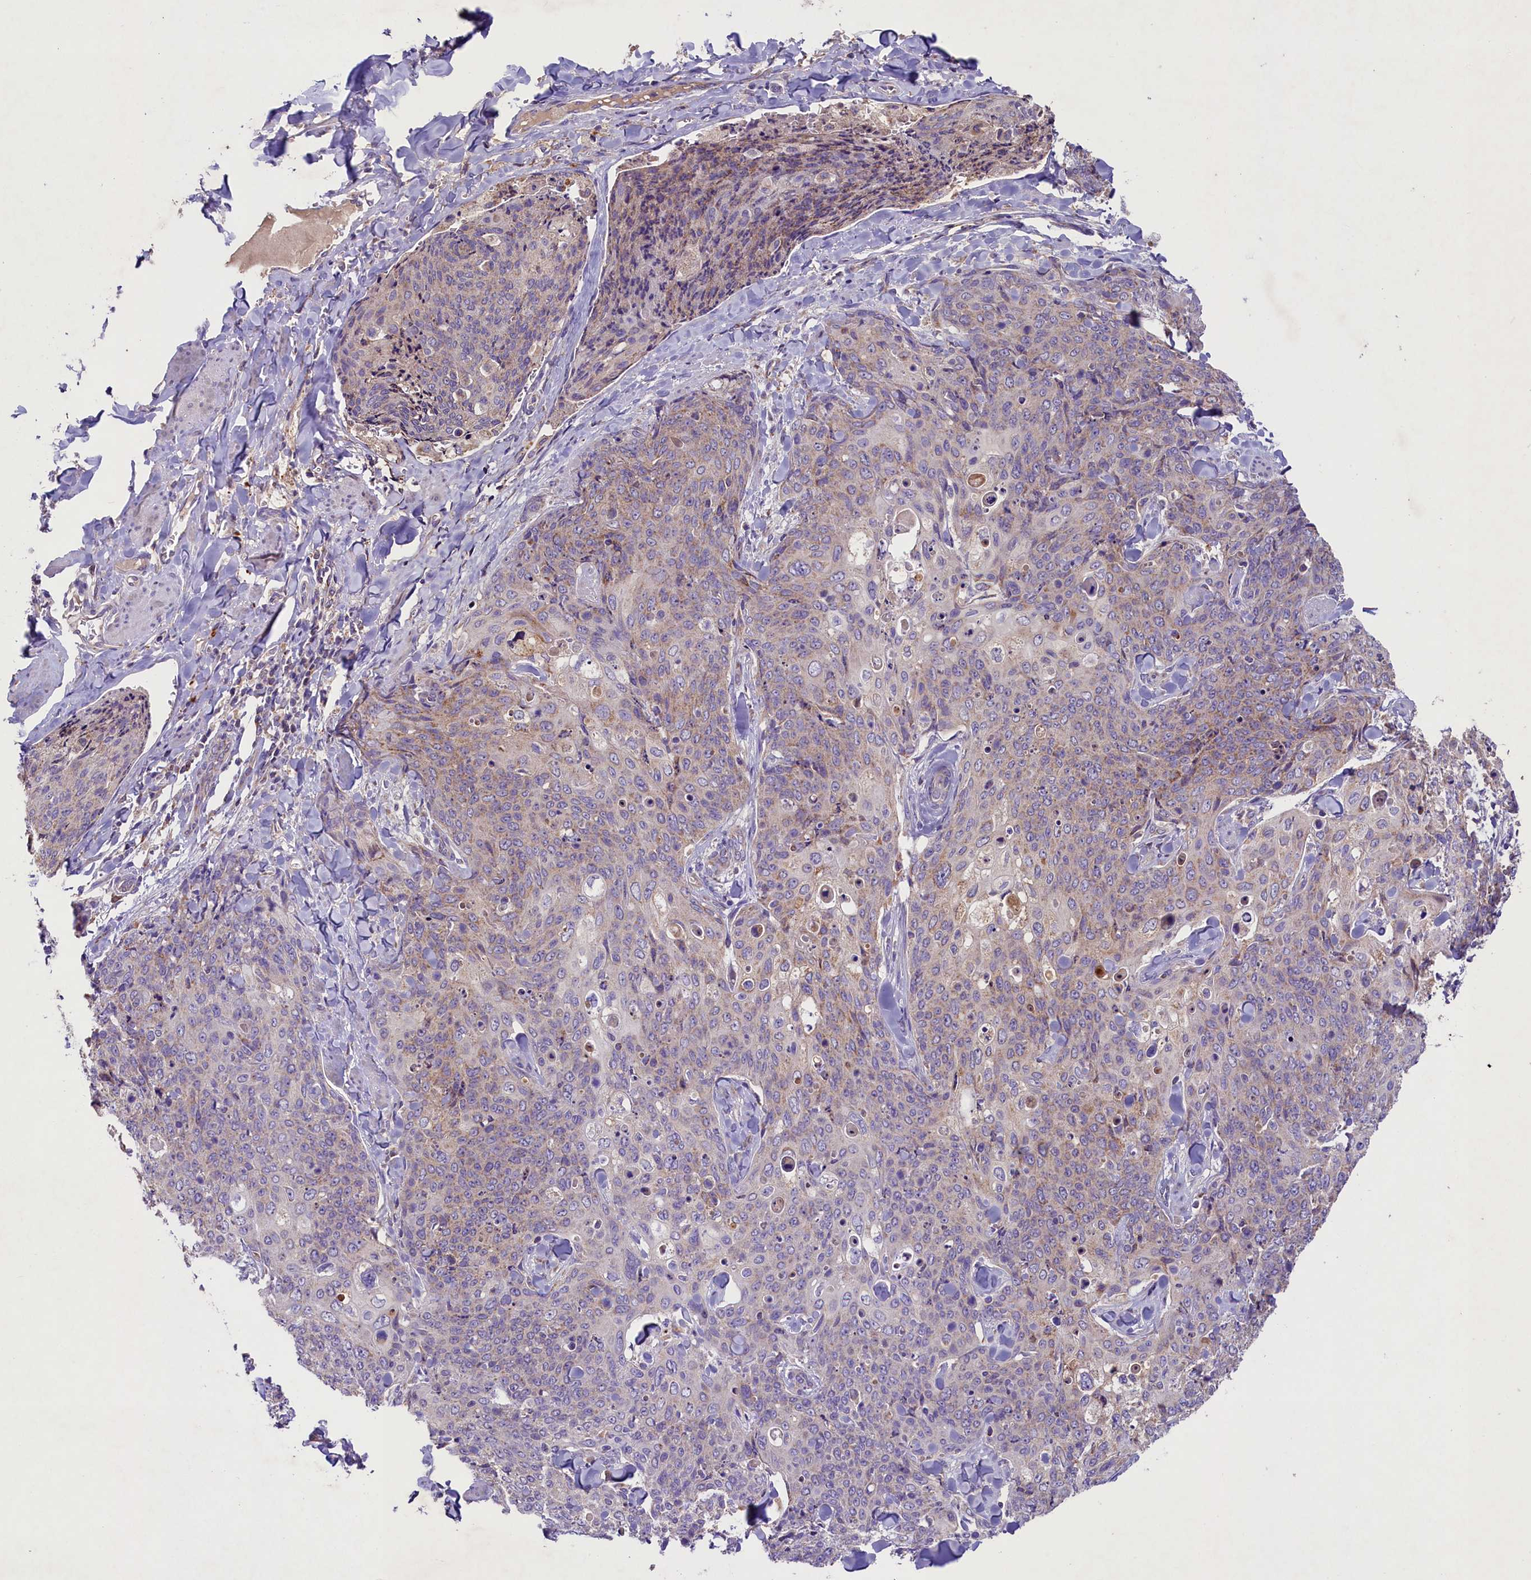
{"staining": {"intensity": "weak", "quantity": "25%-75%", "location": "cytoplasmic/membranous"}, "tissue": "skin cancer", "cell_type": "Tumor cells", "image_type": "cancer", "snomed": [{"axis": "morphology", "description": "Squamous cell carcinoma, NOS"}, {"axis": "topography", "description": "Skin"}, {"axis": "topography", "description": "Vulva"}], "caption": "About 25%-75% of tumor cells in human skin squamous cell carcinoma demonstrate weak cytoplasmic/membranous protein positivity as visualized by brown immunohistochemical staining.", "gene": "PMPCB", "patient": {"sex": "female", "age": 85}}